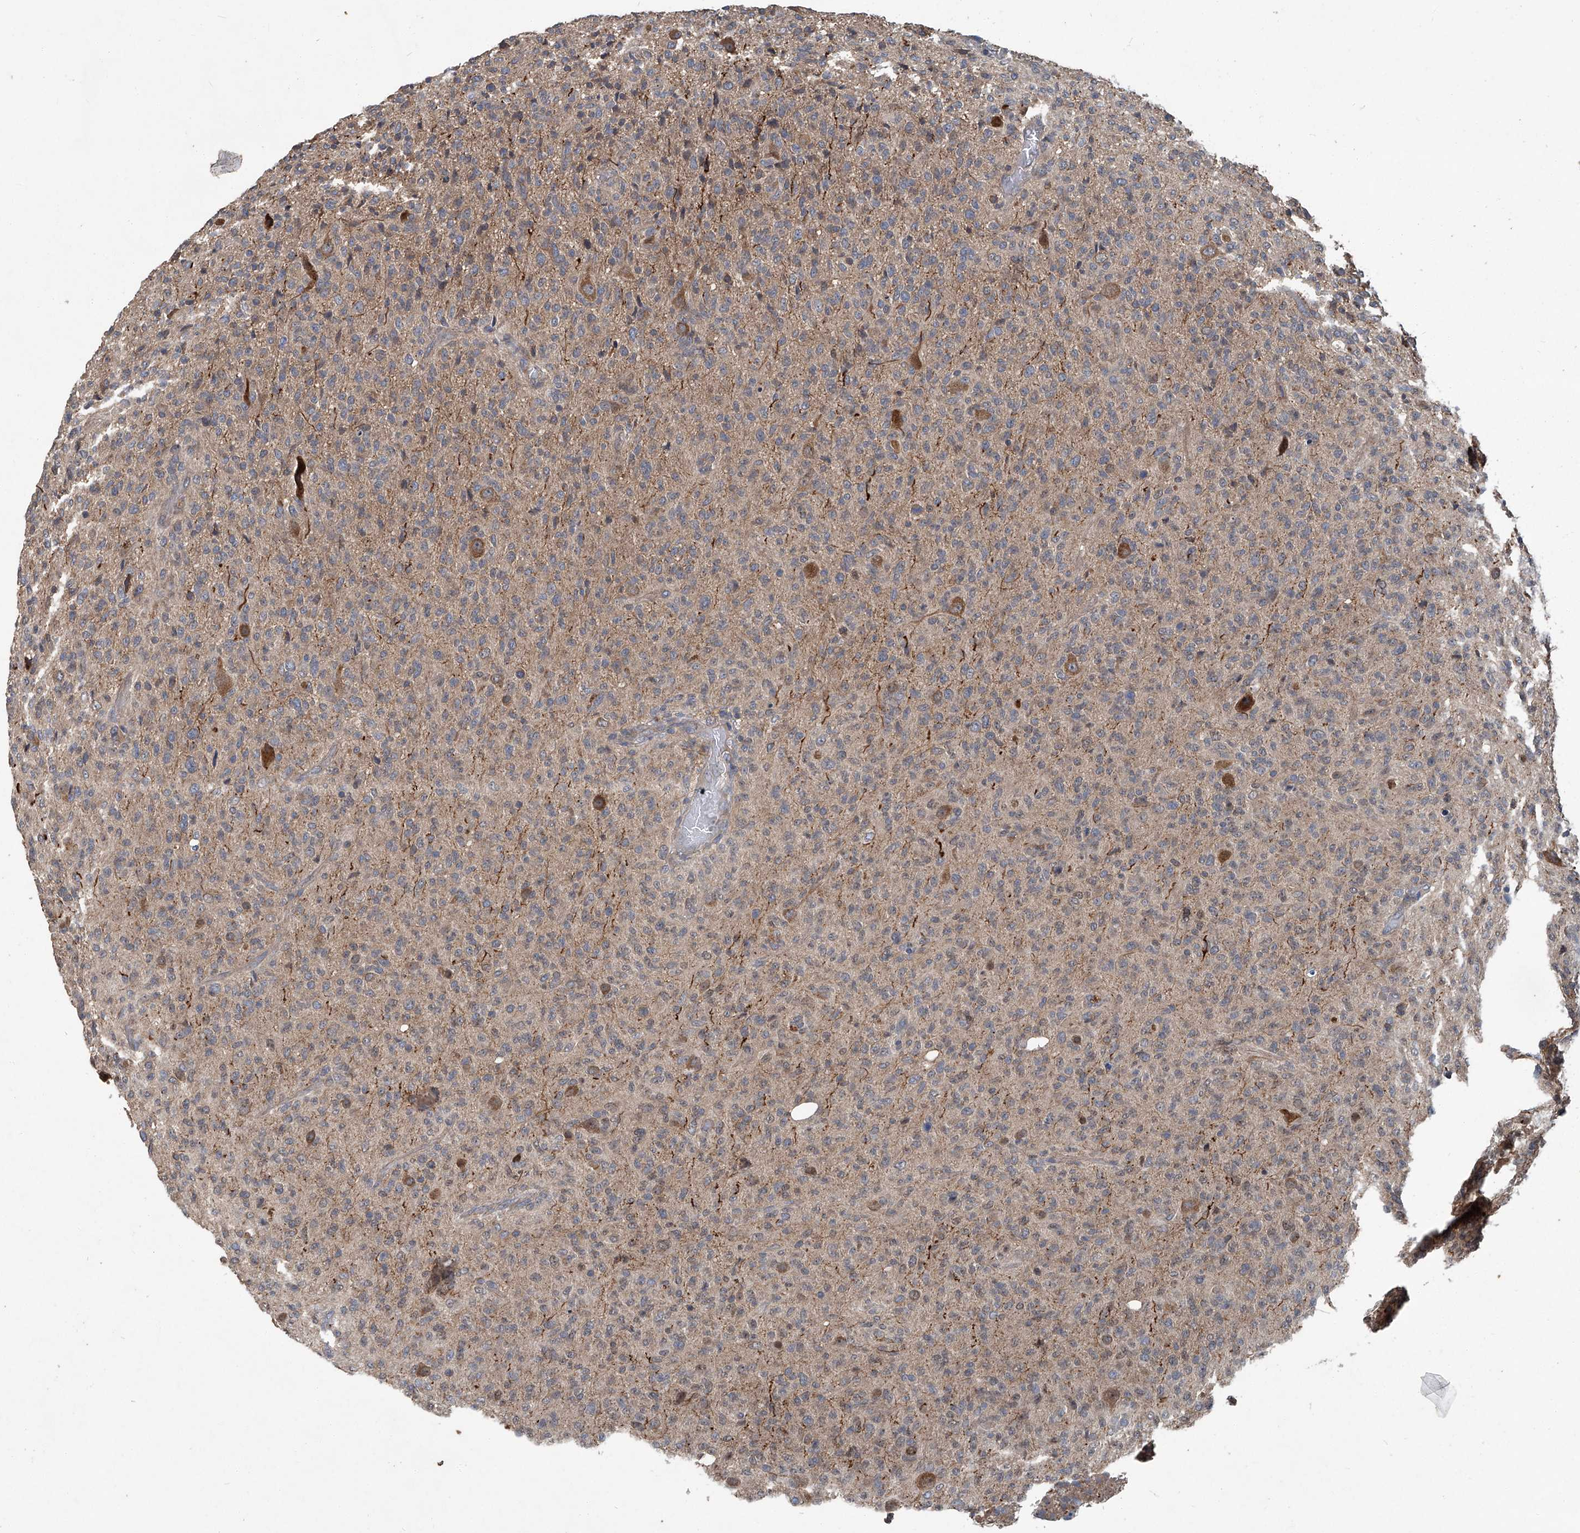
{"staining": {"intensity": "weak", "quantity": ">75%", "location": "cytoplasmic/membranous"}, "tissue": "glioma", "cell_type": "Tumor cells", "image_type": "cancer", "snomed": [{"axis": "morphology", "description": "Glioma, malignant, High grade"}, {"axis": "topography", "description": "Brain"}], "caption": "IHC micrograph of neoplastic tissue: malignant glioma (high-grade) stained using immunohistochemistry (IHC) exhibits low levels of weak protein expression localized specifically in the cytoplasmic/membranous of tumor cells, appearing as a cytoplasmic/membranous brown color.", "gene": "ANKRD34A", "patient": {"sex": "female", "age": 57}}